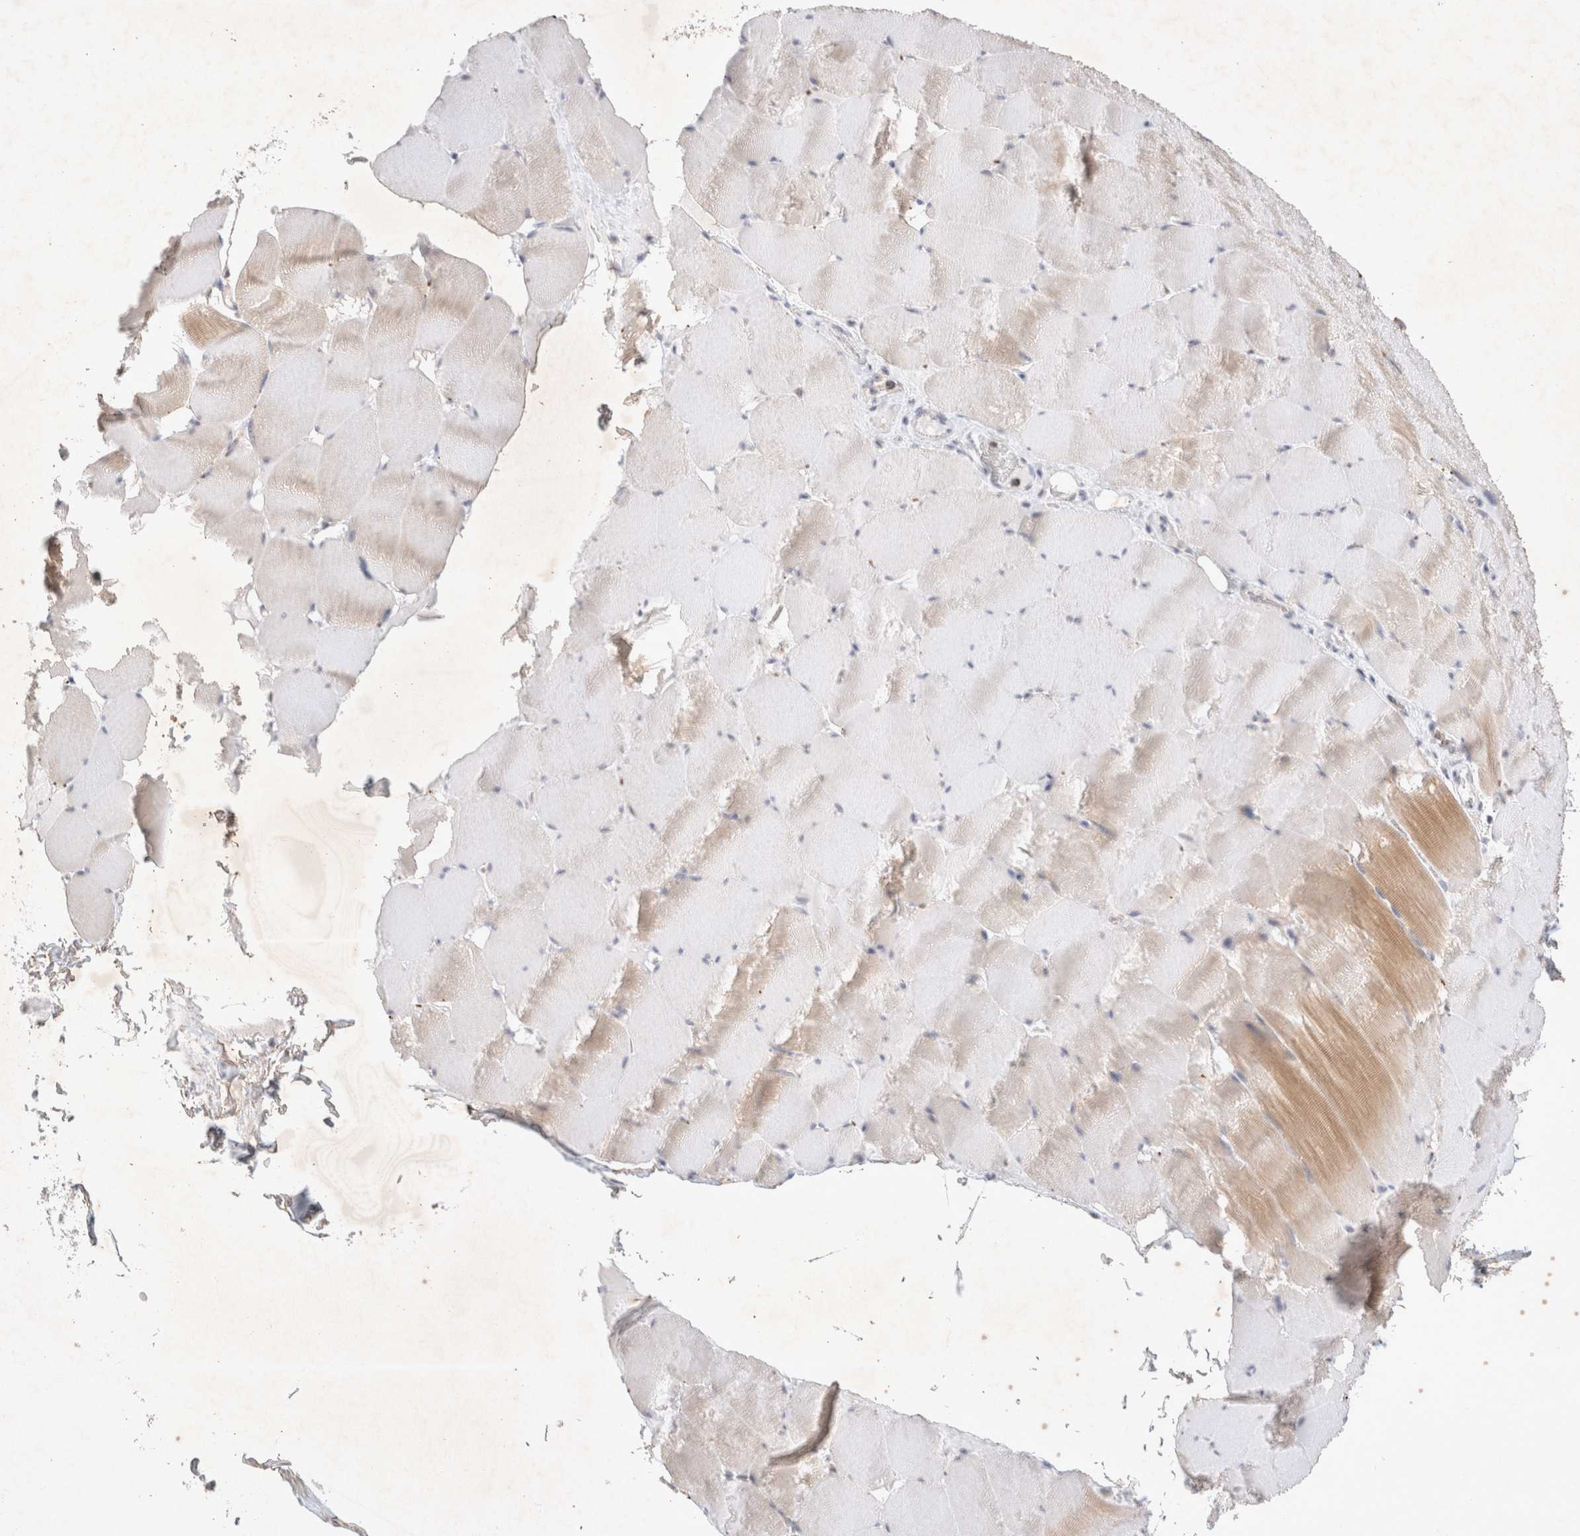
{"staining": {"intensity": "weak", "quantity": "<25%", "location": "cytoplasmic/membranous"}, "tissue": "skeletal muscle", "cell_type": "Myocytes", "image_type": "normal", "snomed": [{"axis": "morphology", "description": "Normal tissue, NOS"}, {"axis": "topography", "description": "Skeletal muscle"}], "caption": "The histopathology image exhibits no staining of myocytes in normal skeletal muscle. The staining is performed using DAB (3,3'-diaminobenzidine) brown chromogen with nuclei counter-stained in using hematoxylin.", "gene": "FBXO42", "patient": {"sex": "male", "age": 62}}